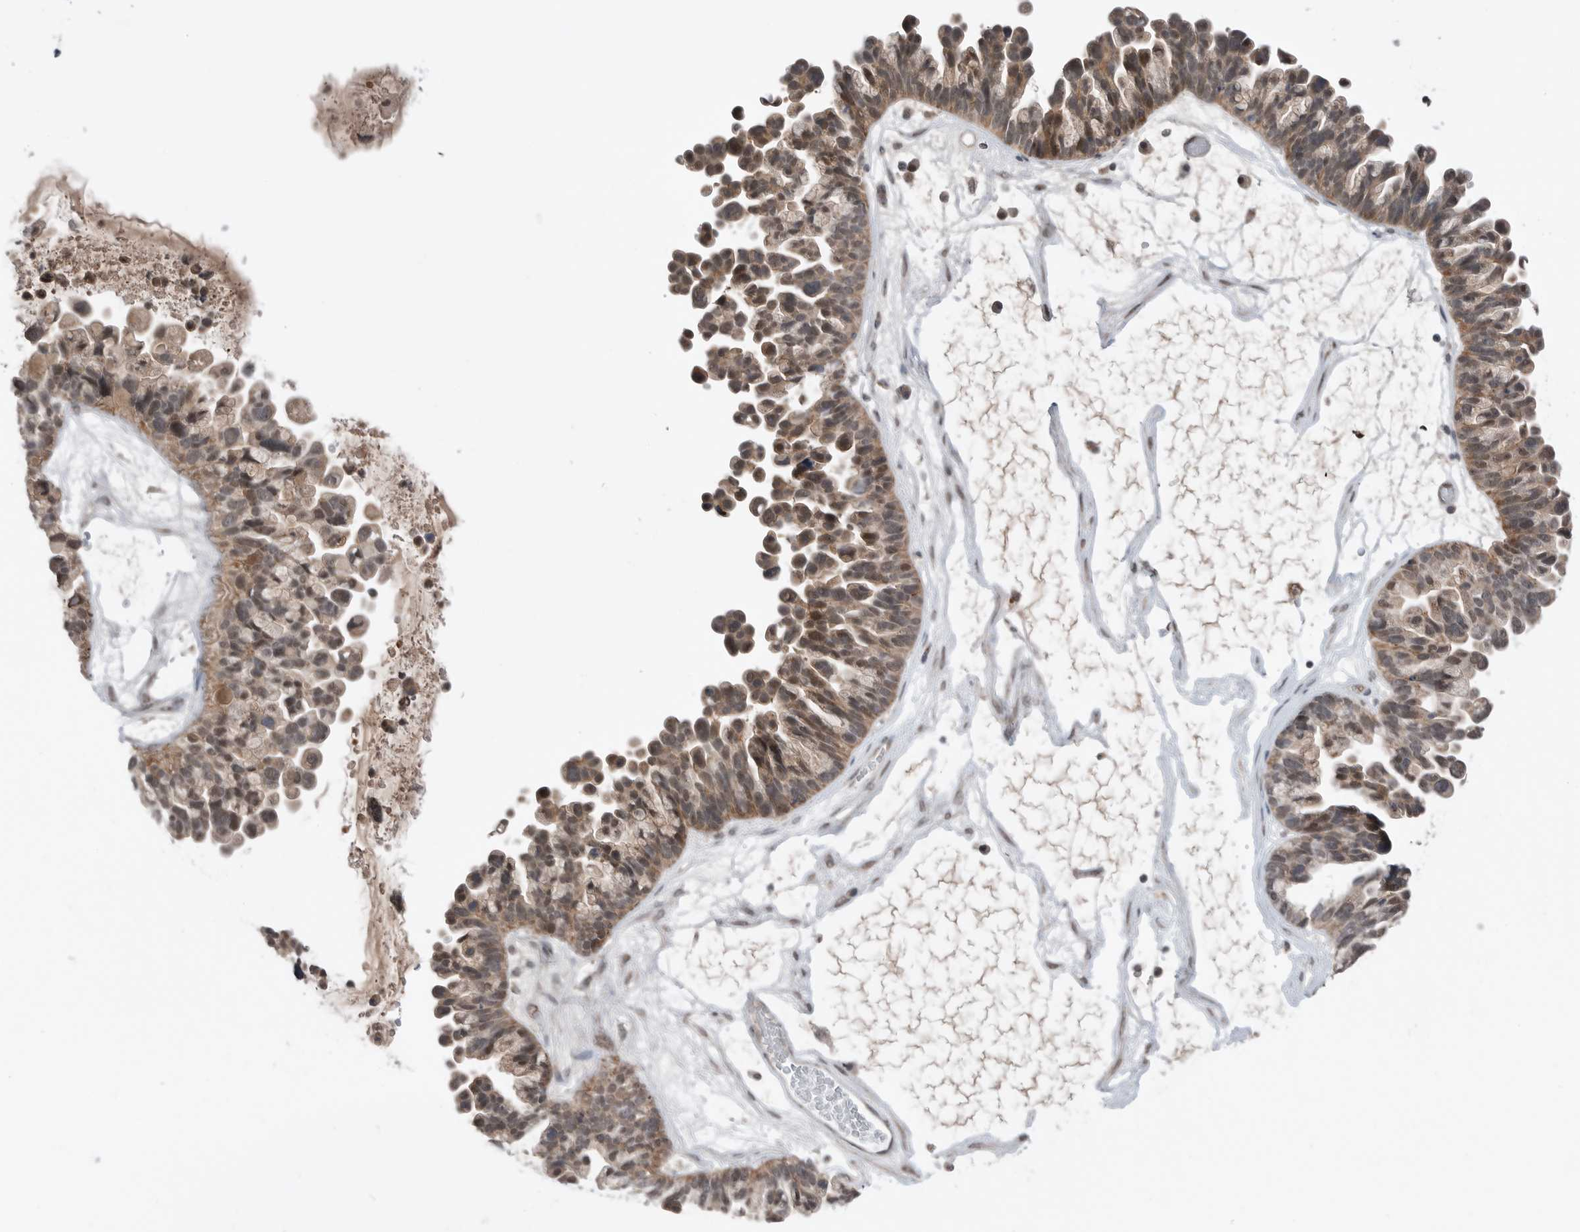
{"staining": {"intensity": "weak", "quantity": ">75%", "location": "cytoplasmic/membranous,nuclear"}, "tissue": "ovarian cancer", "cell_type": "Tumor cells", "image_type": "cancer", "snomed": [{"axis": "morphology", "description": "Cystadenocarcinoma, serous, NOS"}, {"axis": "topography", "description": "Ovary"}], "caption": "Protein staining of ovarian cancer (serous cystadenocarcinoma) tissue reveals weak cytoplasmic/membranous and nuclear staining in approximately >75% of tumor cells. (IHC, brightfield microscopy, high magnification).", "gene": "NTAQ1", "patient": {"sex": "female", "age": 56}}